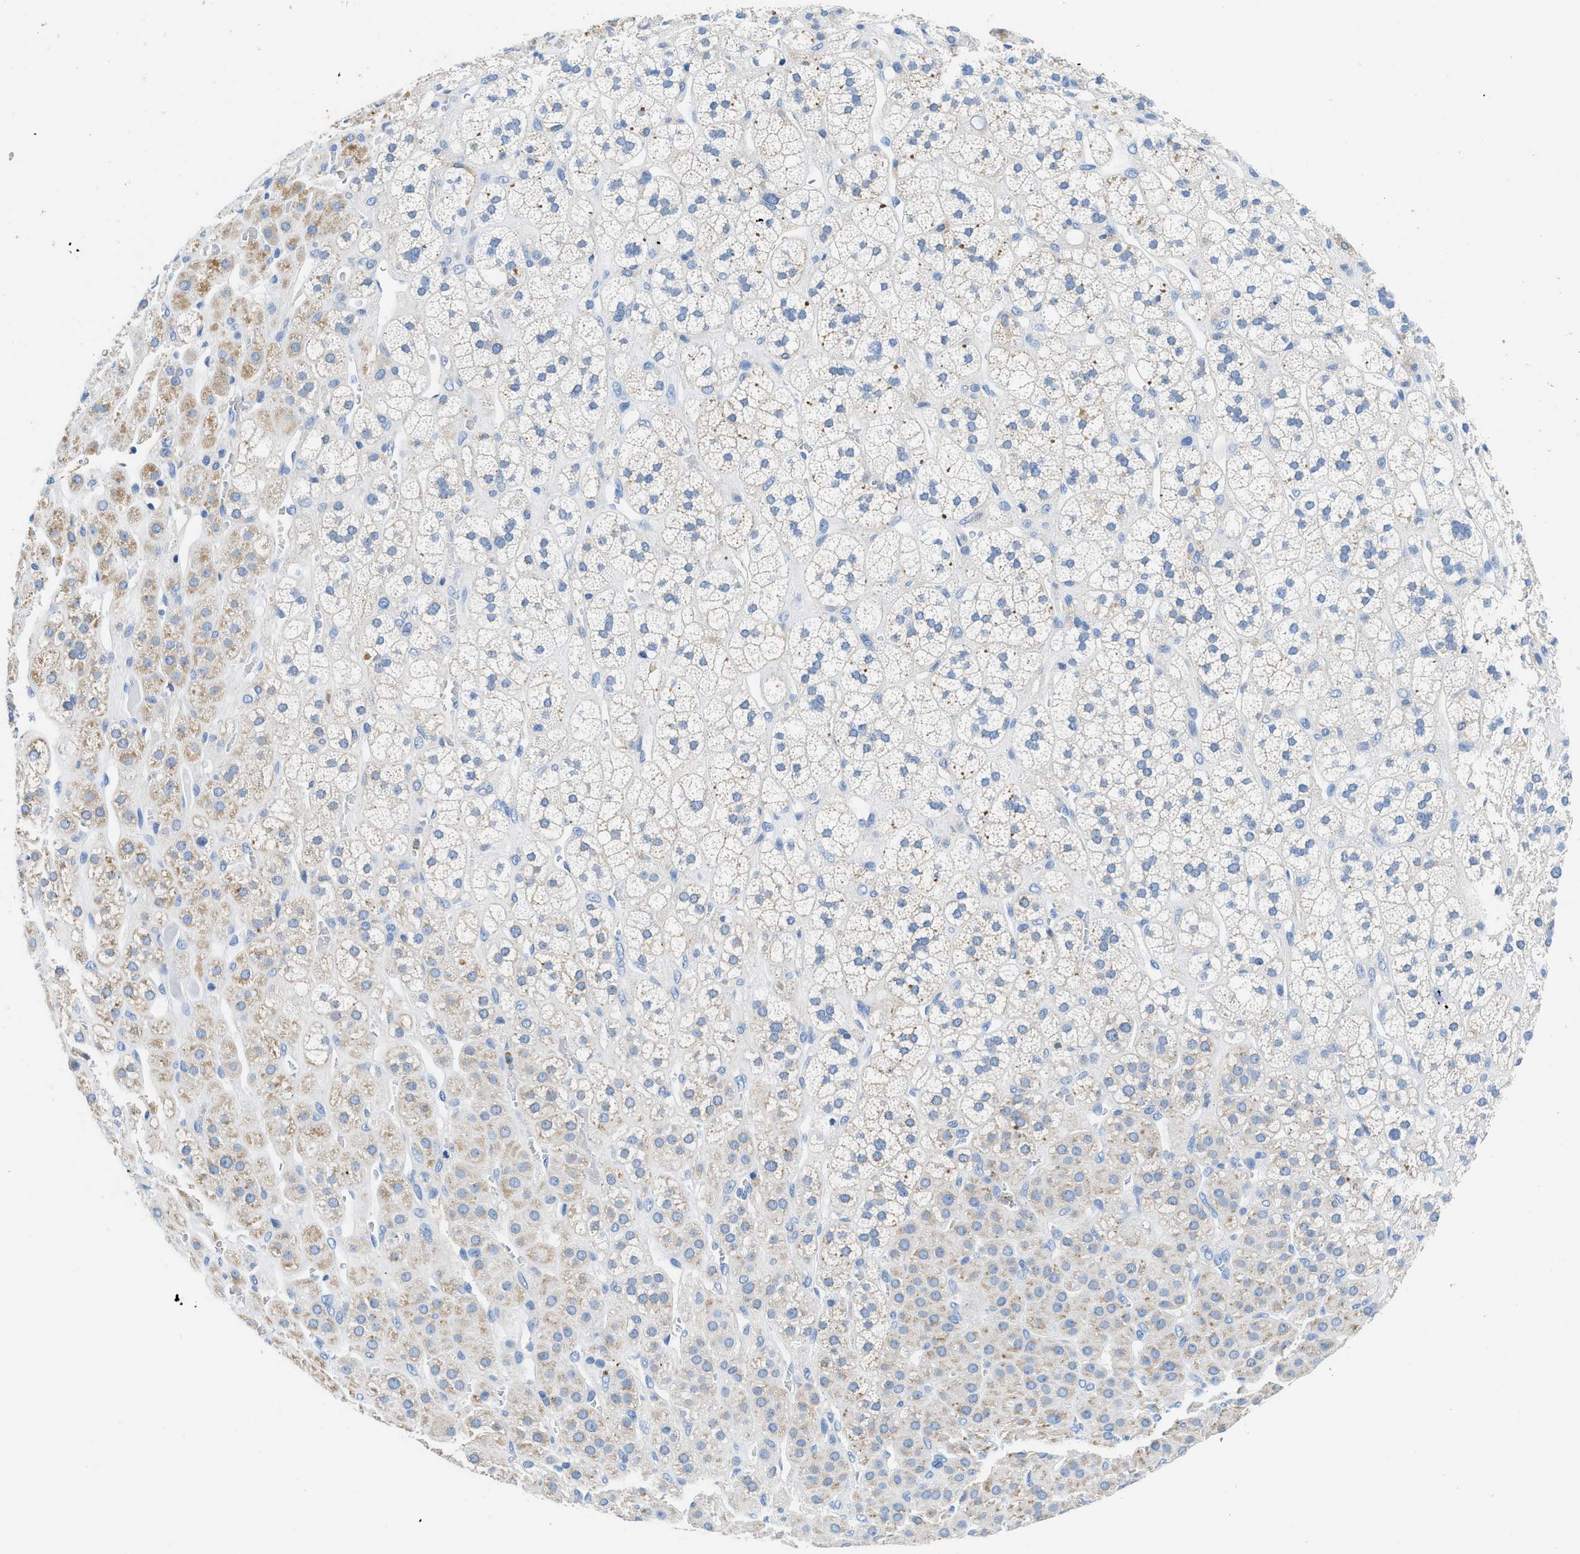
{"staining": {"intensity": "weak", "quantity": "<25%", "location": "cytoplasmic/membranous"}, "tissue": "adrenal gland", "cell_type": "Glandular cells", "image_type": "normal", "snomed": [{"axis": "morphology", "description": "Normal tissue, NOS"}, {"axis": "topography", "description": "Adrenal gland"}], "caption": "High magnification brightfield microscopy of benign adrenal gland stained with DAB (brown) and counterstained with hematoxylin (blue): glandular cells show no significant positivity. (Stains: DAB (3,3'-diaminobenzidine) immunohistochemistry (IHC) with hematoxylin counter stain, Microscopy: brightfield microscopy at high magnification).", "gene": "NEB", "patient": {"sex": "male", "age": 56}}